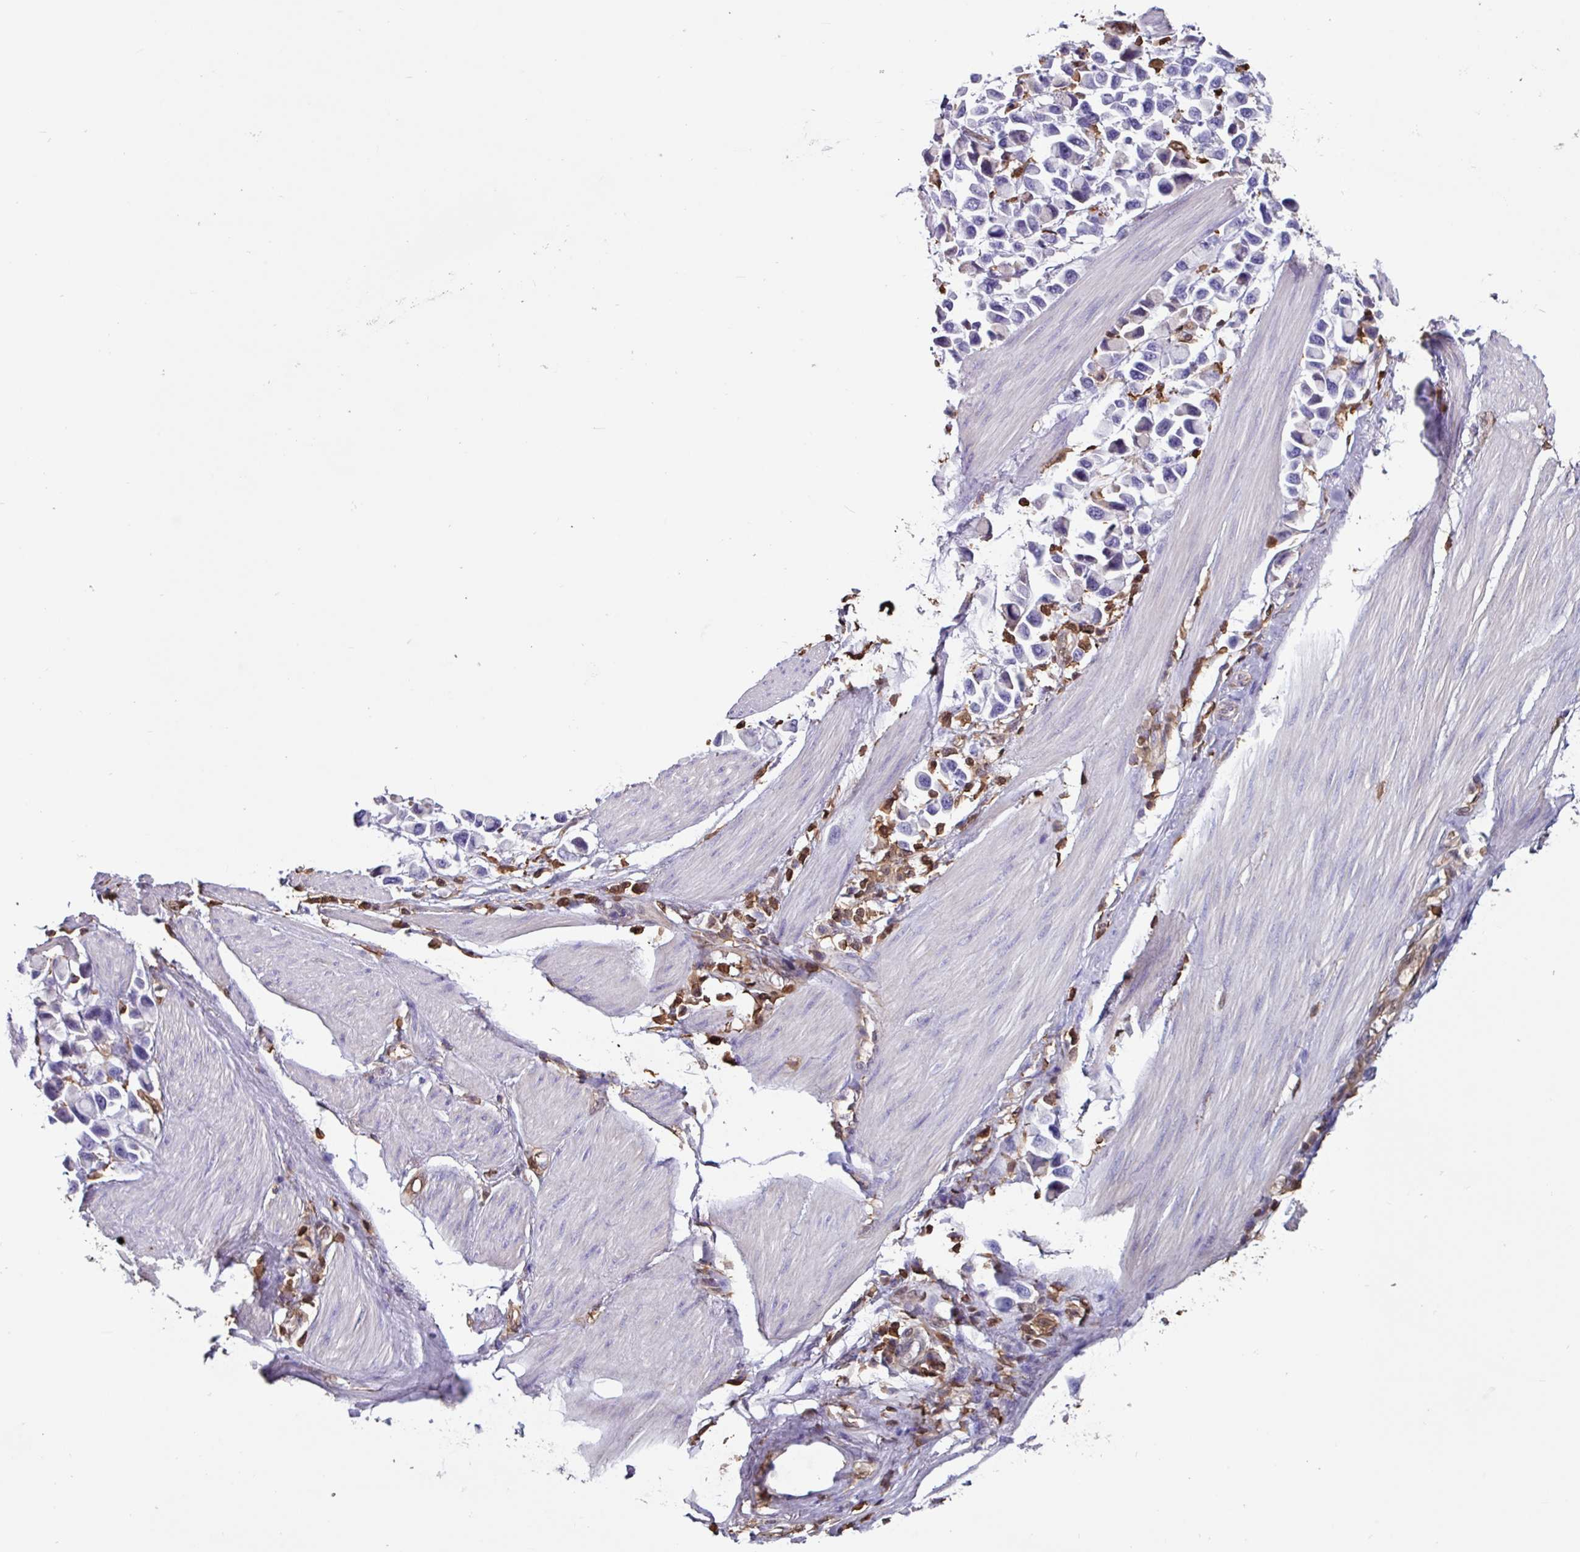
{"staining": {"intensity": "negative", "quantity": "none", "location": "none"}, "tissue": "stomach cancer", "cell_type": "Tumor cells", "image_type": "cancer", "snomed": [{"axis": "morphology", "description": "Adenocarcinoma, NOS"}, {"axis": "topography", "description": "Stomach"}], "caption": "An immunohistochemistry histopathology image of stomach adenocarcinoma is shown. There is no staining in tumor cells of stomach adenocarcinoma. Brightfield microscopy of immunohistochemistry (IHC) stained with DAB (brown) and hematoxylin (blue), captured at high magnification.", "gene": "ARHGDIB", "patient": {"sex": "female", "age": 81}}